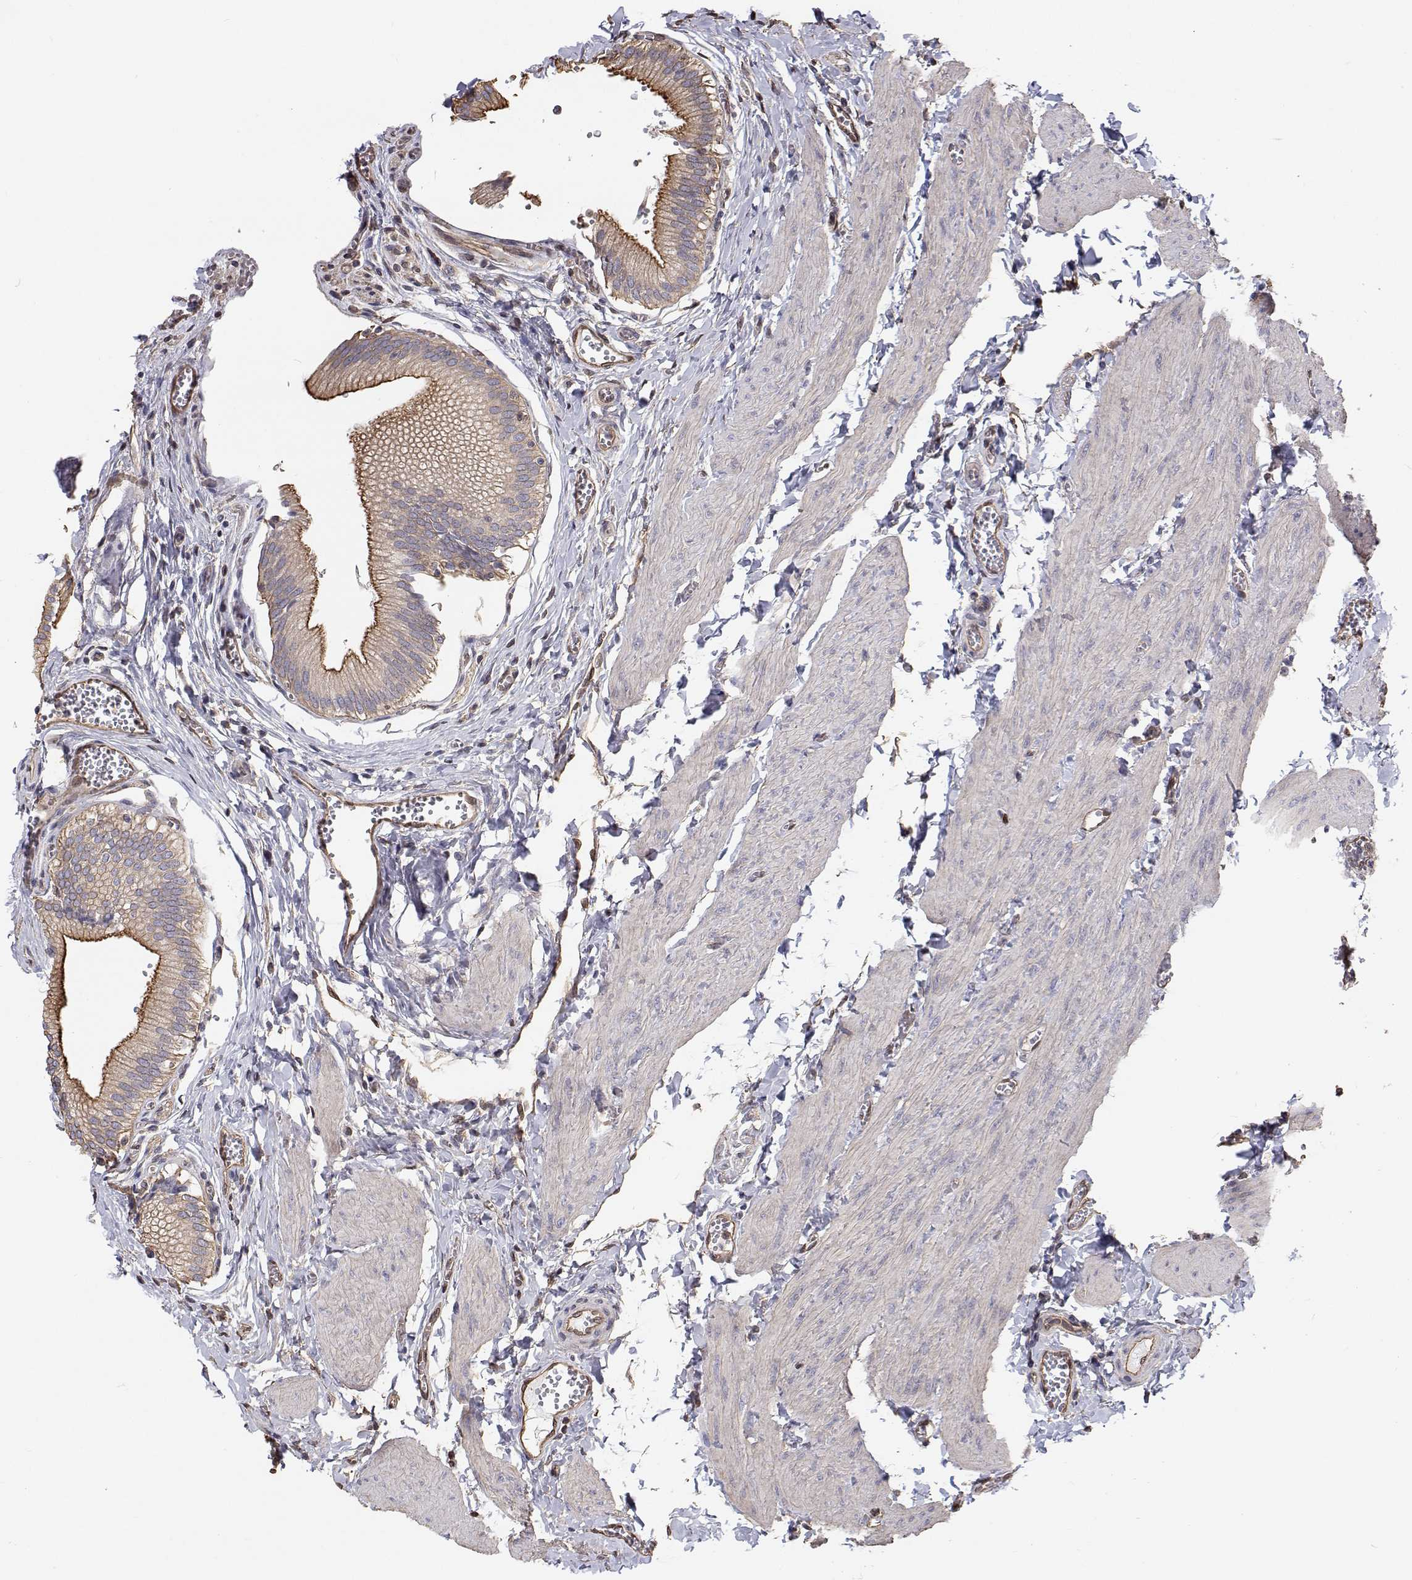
{"staining": {"intensity": "weak", "quantity": "25%-75%", "location": "cytoplasmic/membranous"}, "tissue": "gallbladder", "cell_type": "Glandular cells", "image_type": "normal", "snomed": [{"axis": "morphology", "description": "Normal tissue, NOS"}, {"axis": "topography", "description": "Gallbladder"}, {"axis": "topography", "description": "Peripheral nerve tissue"}], "caption": "The immunohistochemical stain shows weak cytoplasmic/membranous positivity in glandular cells of benign gallbladder. (Brightfield microscopy of DAB IHC at high magnification).", "gene": "GSDMA", "patient": {"sex": "male", "age": 17}}